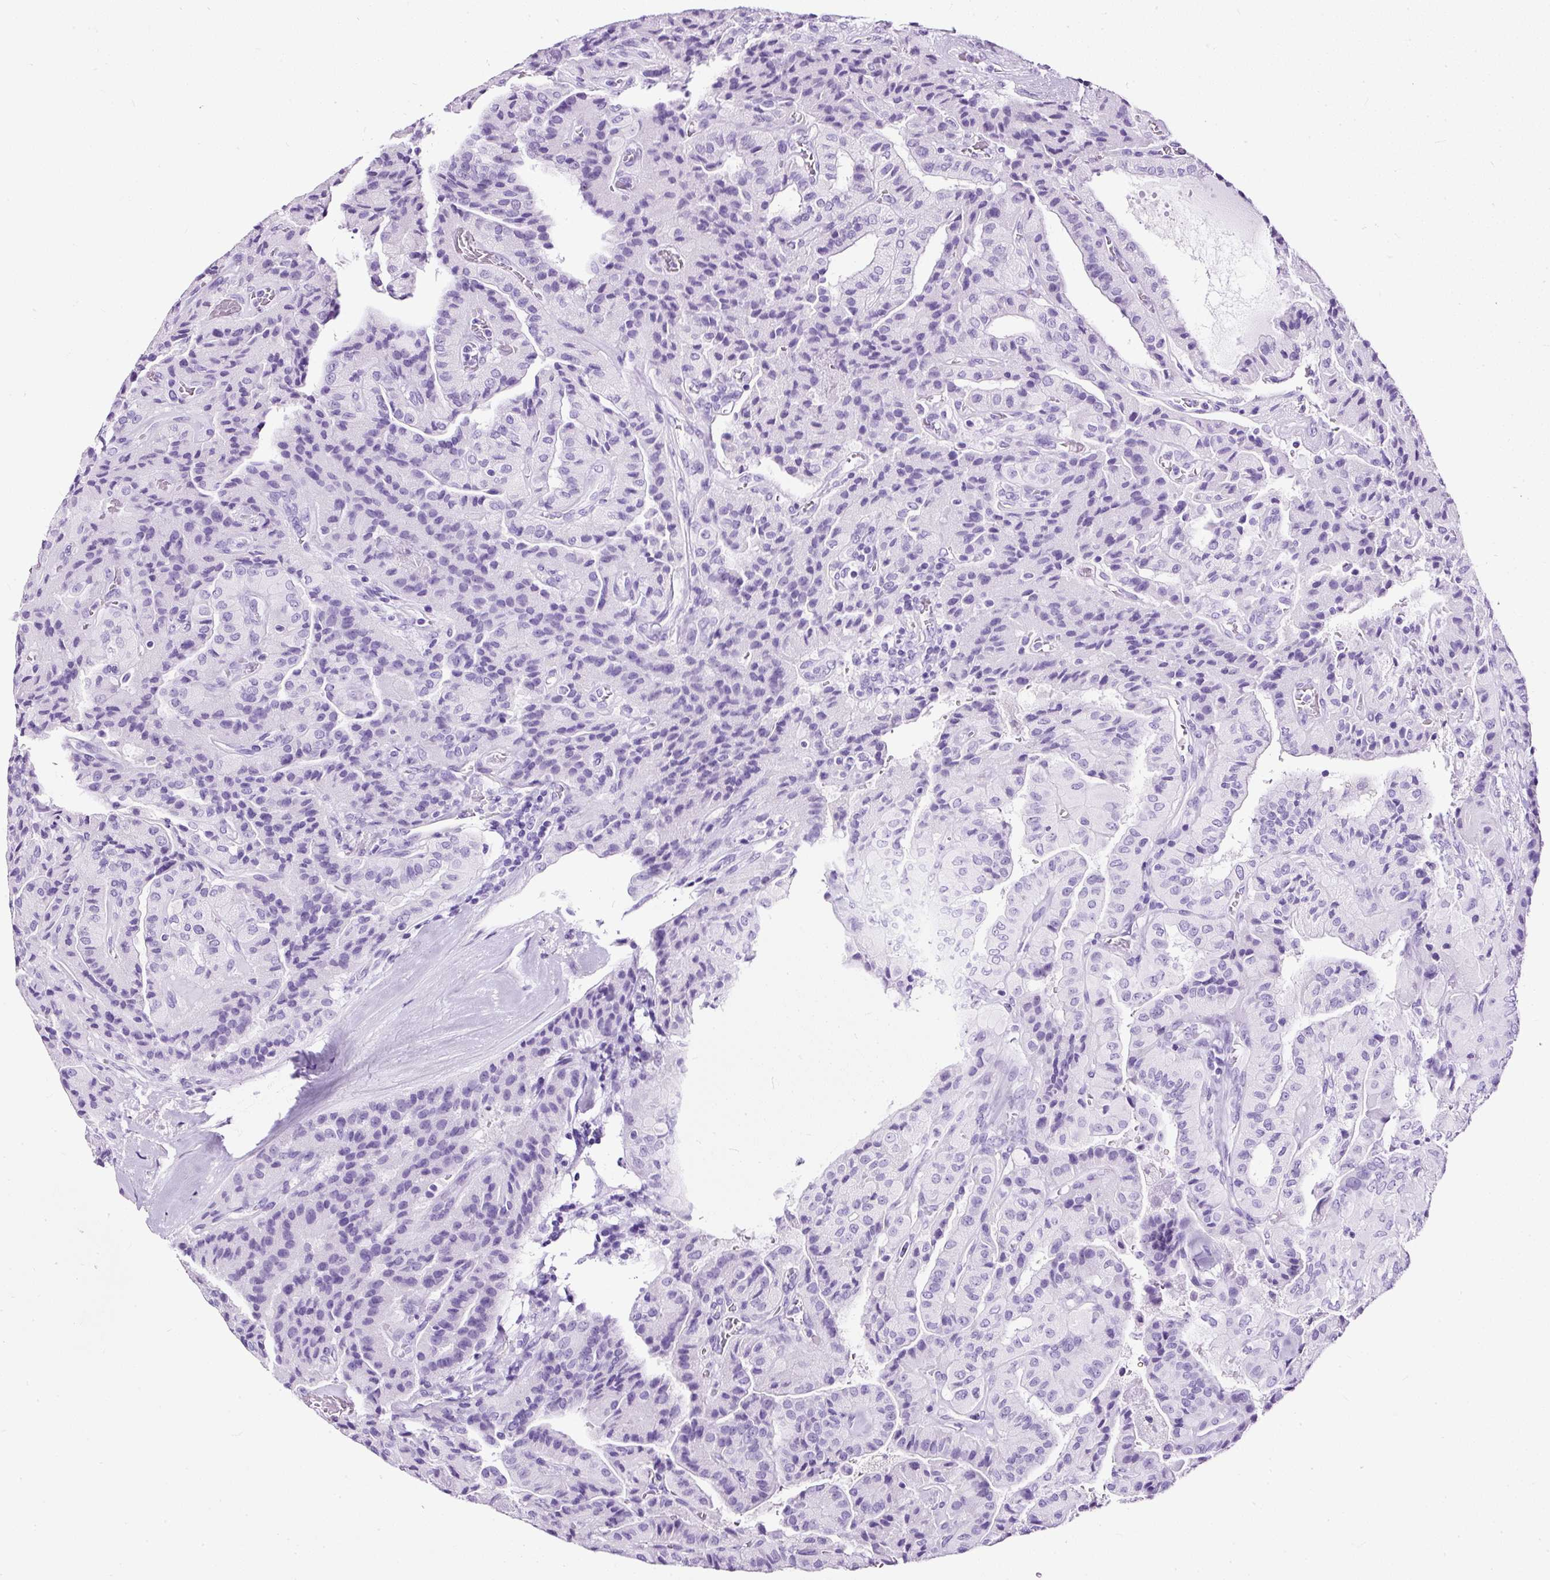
{"staining": {"intensity": "negative", "quantity": "none", "location": "none"}, "tissue": "thyroid cancer", "cell_type": "Tumor cells", "image_type": "cancer", "snomed": [{"axis": "morphology", "description": "Normal tissue, NOS"}, {"axis": "morphology", "description": "Papillary adenocarcinoma, NOS"}, {"axis": "topography", "description": "Thyroid gland"}], "caption": "DAB (3,3'-diaminobenzidine) immunohistochemical staining of human thyroid papillary adenocarcinoma demonstrates no significant expression in tumor cells.", "gene": "NTS", "patient": {"sex": "female", "age": 59}}